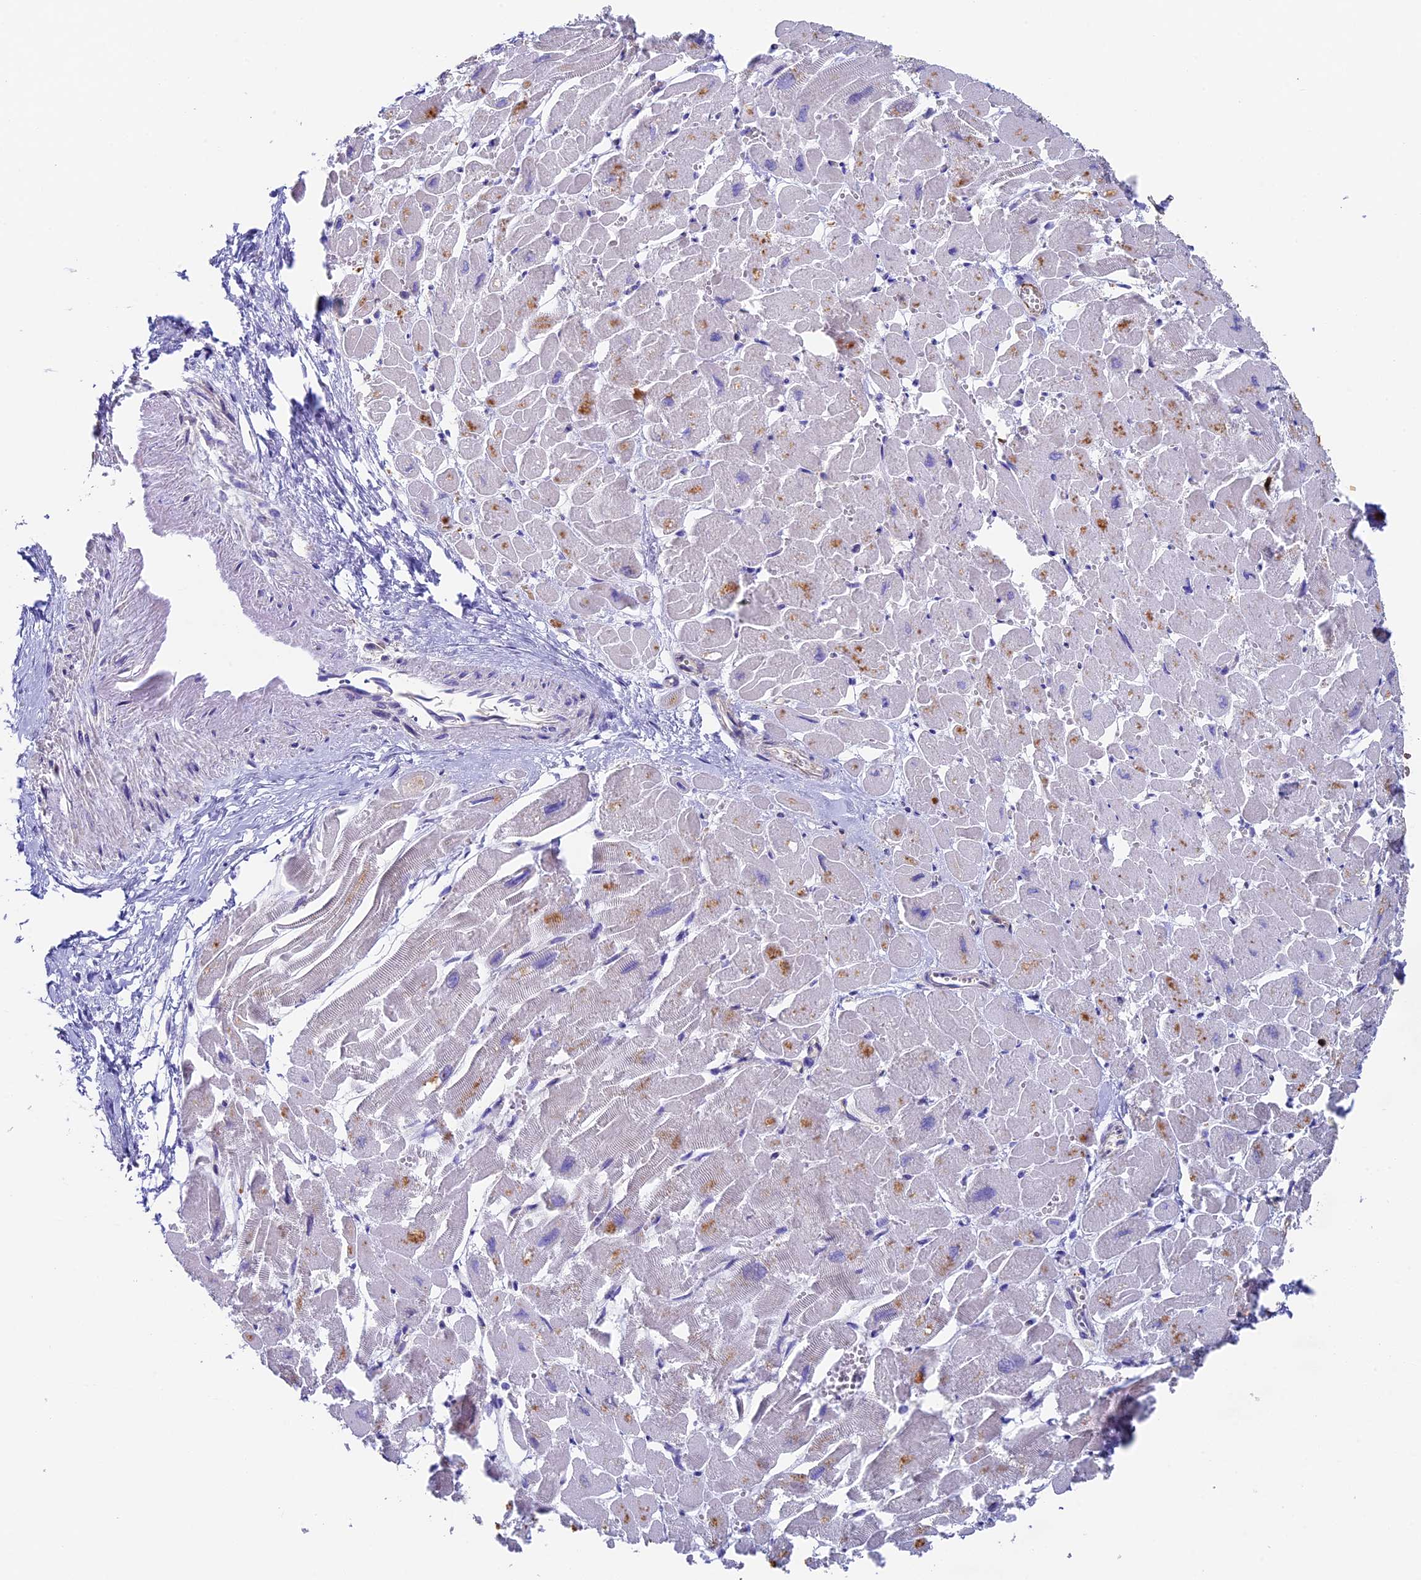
{"staining": {"intensity": "negative", "quantity": "none", "location": "none"}, "tissue": "heart muscle", "cell_type": "Cardiomyocytes", "image_type": "normal", "snomed": [{"axis": "morphology", "description": "Normal tissue, NOS"}, {"axis": "topography", "description": "Heart"}], "caption": "This is an immunohistochemistry (IHC) micrograph of benign human heart muscle. There is no expression in cardiomyocytes.", "gene": "ADAT1", "patient": {"sex": "male", "age": 54}}